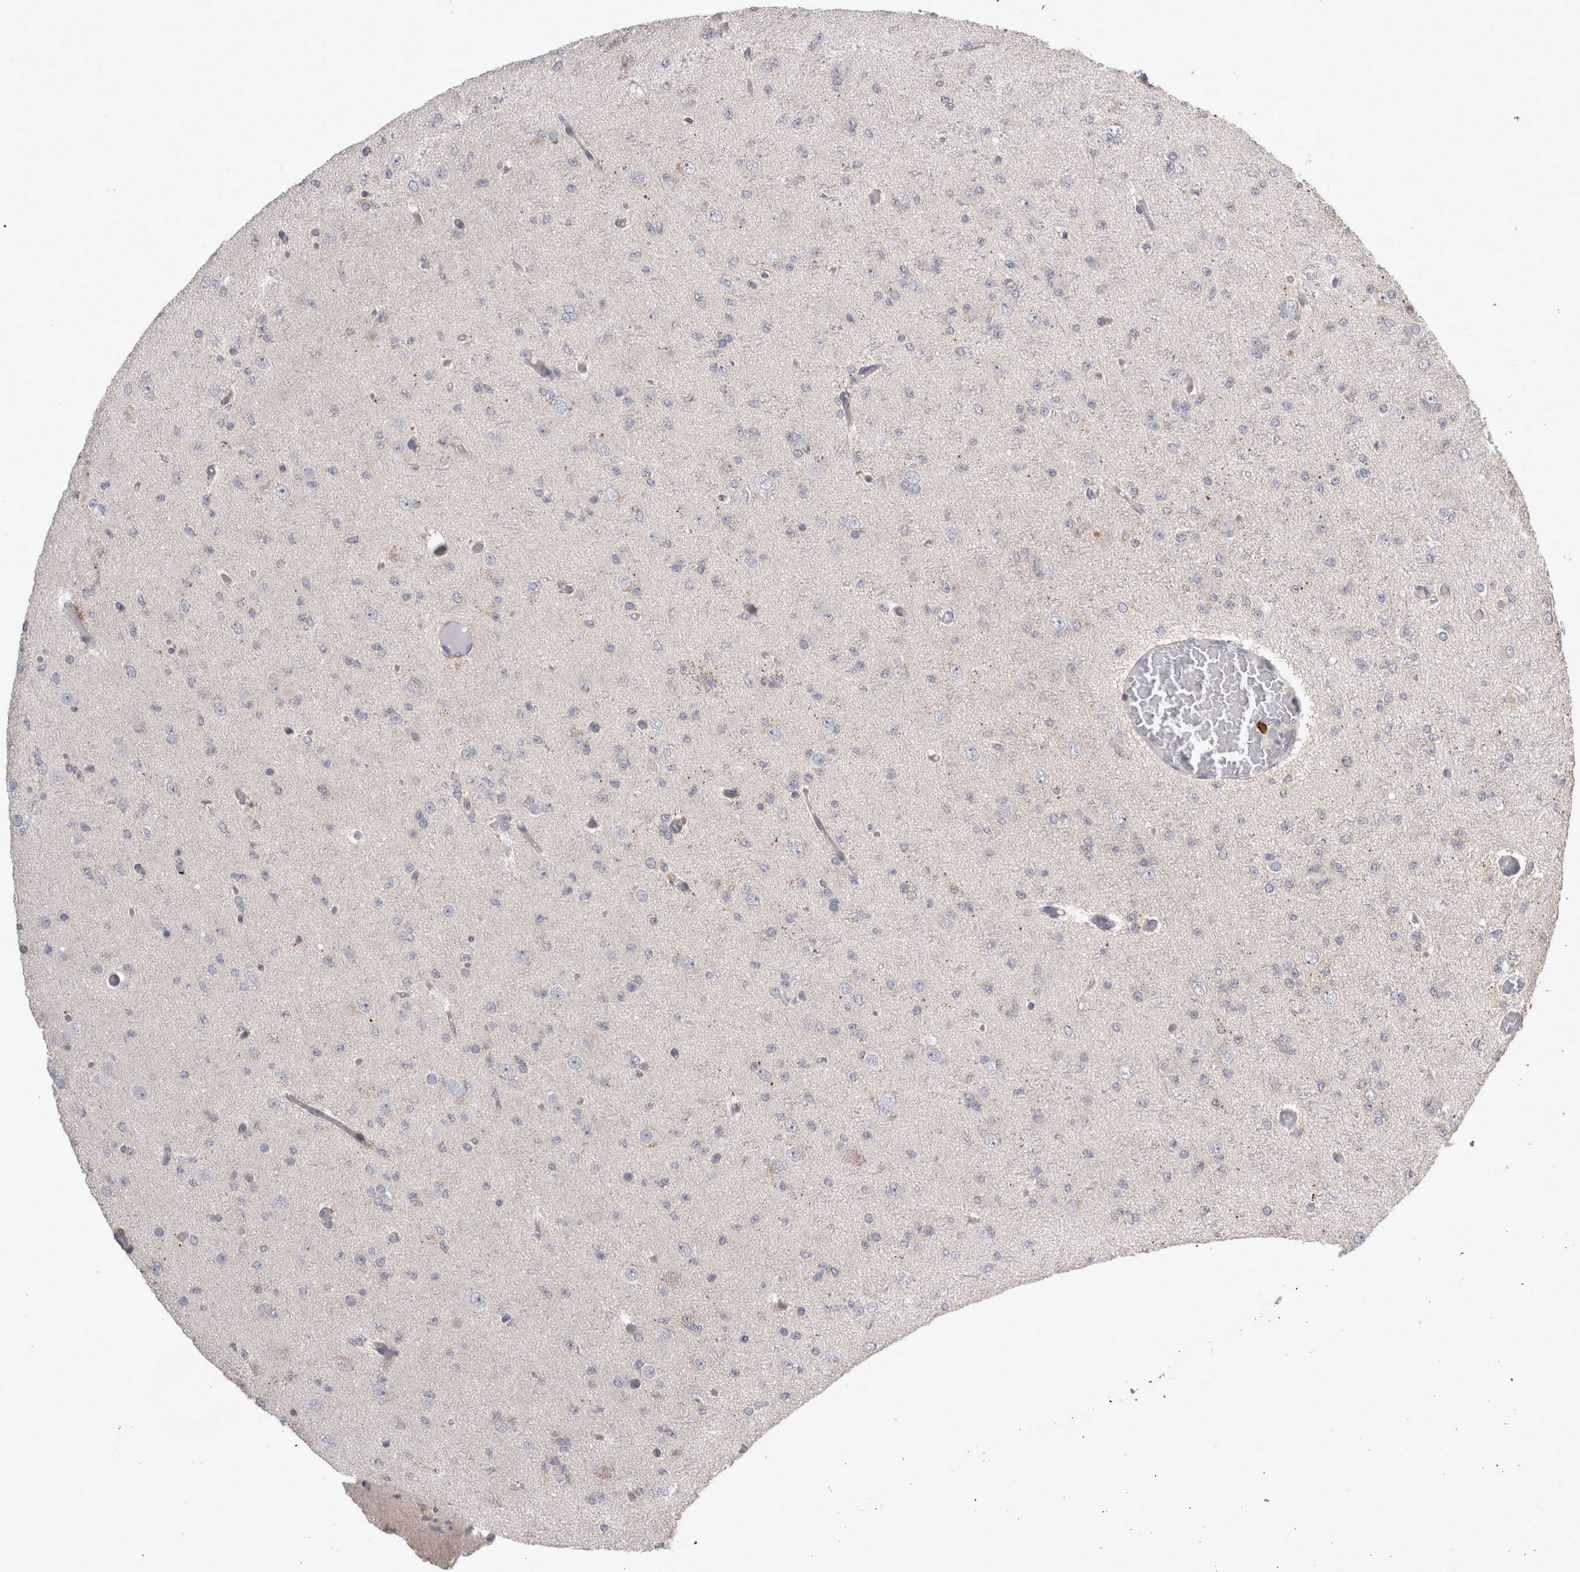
{"staining": {"intensity": "negative", "quantity": "none", "location": "none"}, "tissue": "glioma", "cell_type": "Tumor cells", "image_type": "cancer", "snomed": [{"axis": "morphology", "description": "Glioma, malignant, Low grade"}, {"axis": "topography", "description": "Brain"}], "caption": "High power microscopy photomicrograph of an immunohistochemistry histopathology image of glioma, revealing no significant positivity in tumor cells.", "gene": "TCAP", "patient": {"sex": "female", "age": 22}}